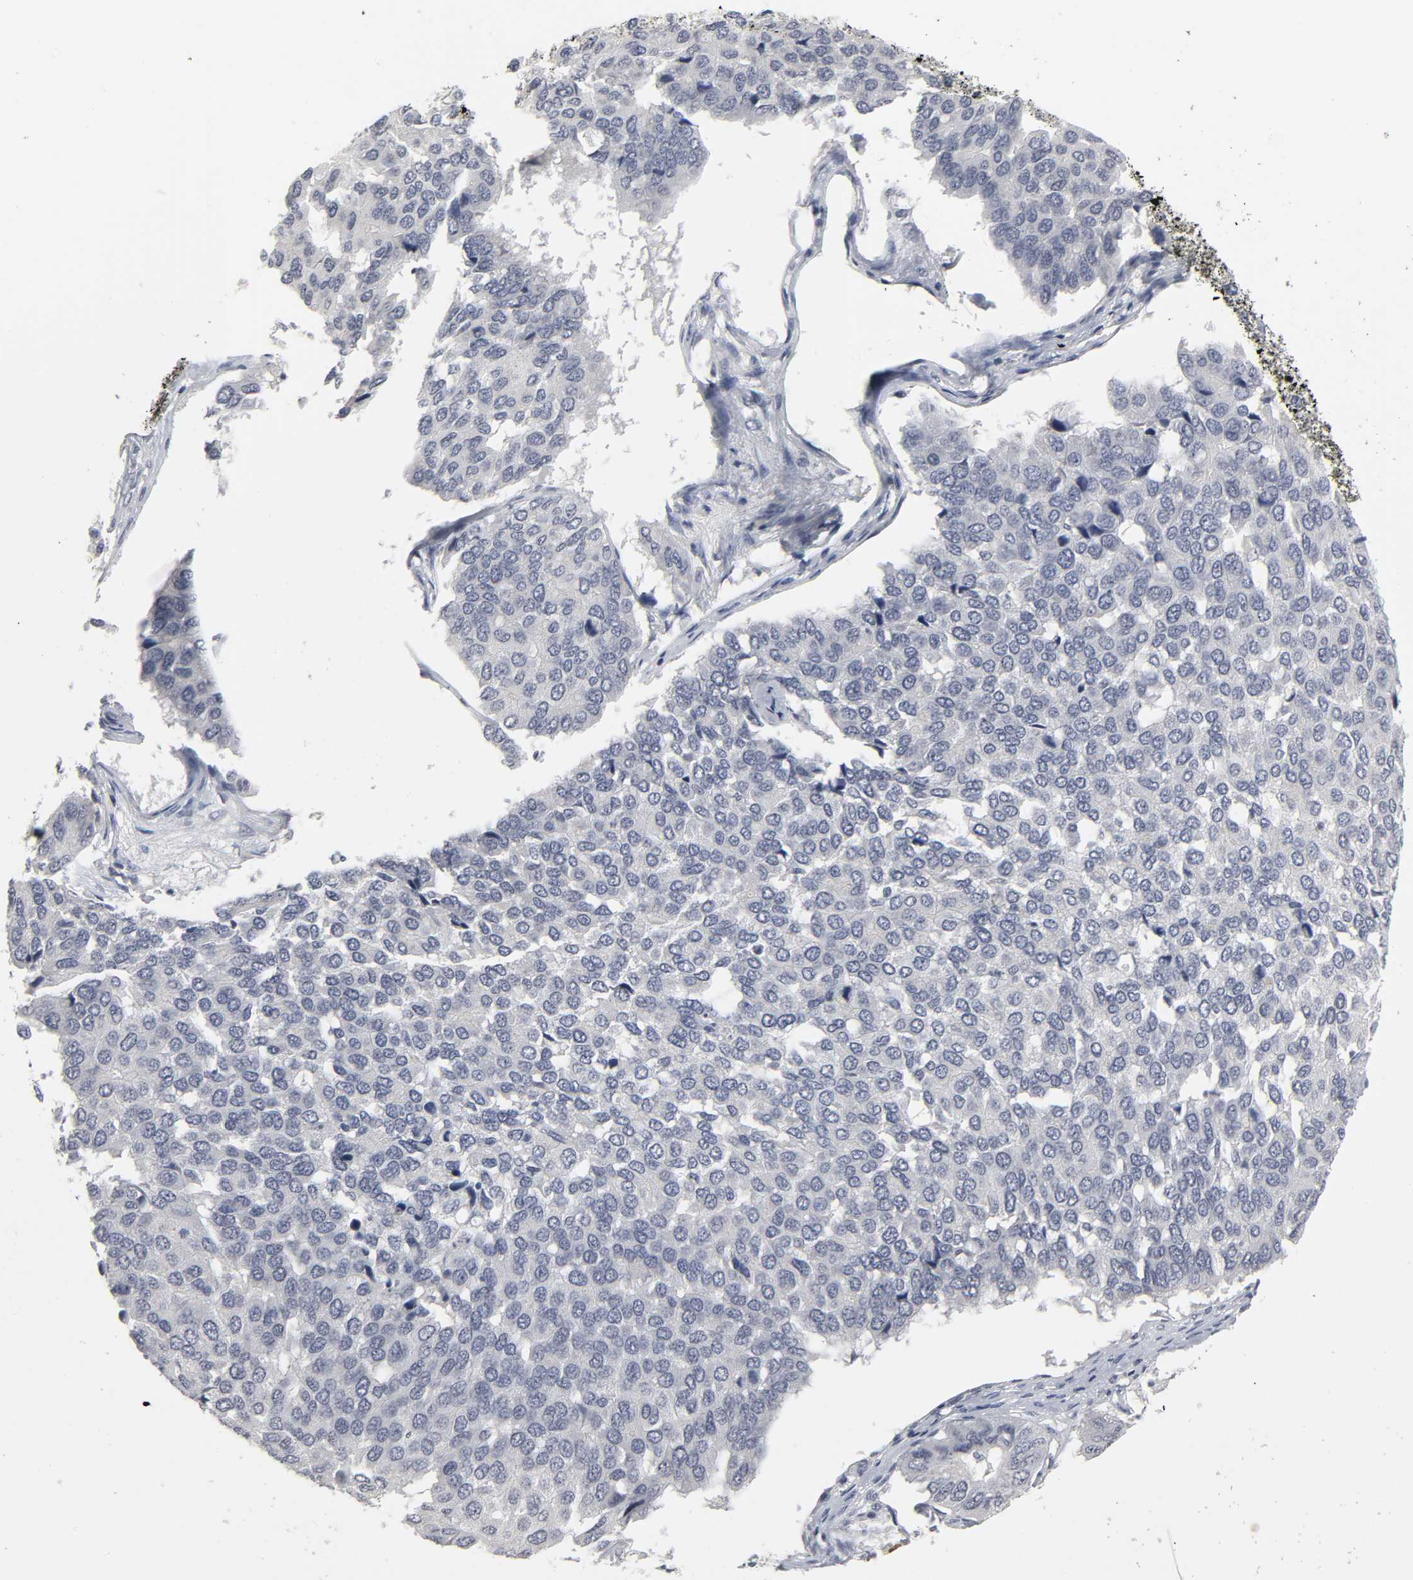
{"staining": {"intensity": "negative", "quantity": "none", "location": "none"}, "tissue": "pancreatic cancer", "cell_type": "Tumor cells", "image_type": "cancer", "snomed": [{"axis": "morphology", "description": "Adenocarcinoma, NOS"}, {"axis": "topography", "description": "Pancreas"}], "caption": "Immunohistochemical staining of human pancreatic cancer reveals no significant staining in tumor cells.", "gene": "TCAP", "patient": {"sex": "male", "age": 50}}